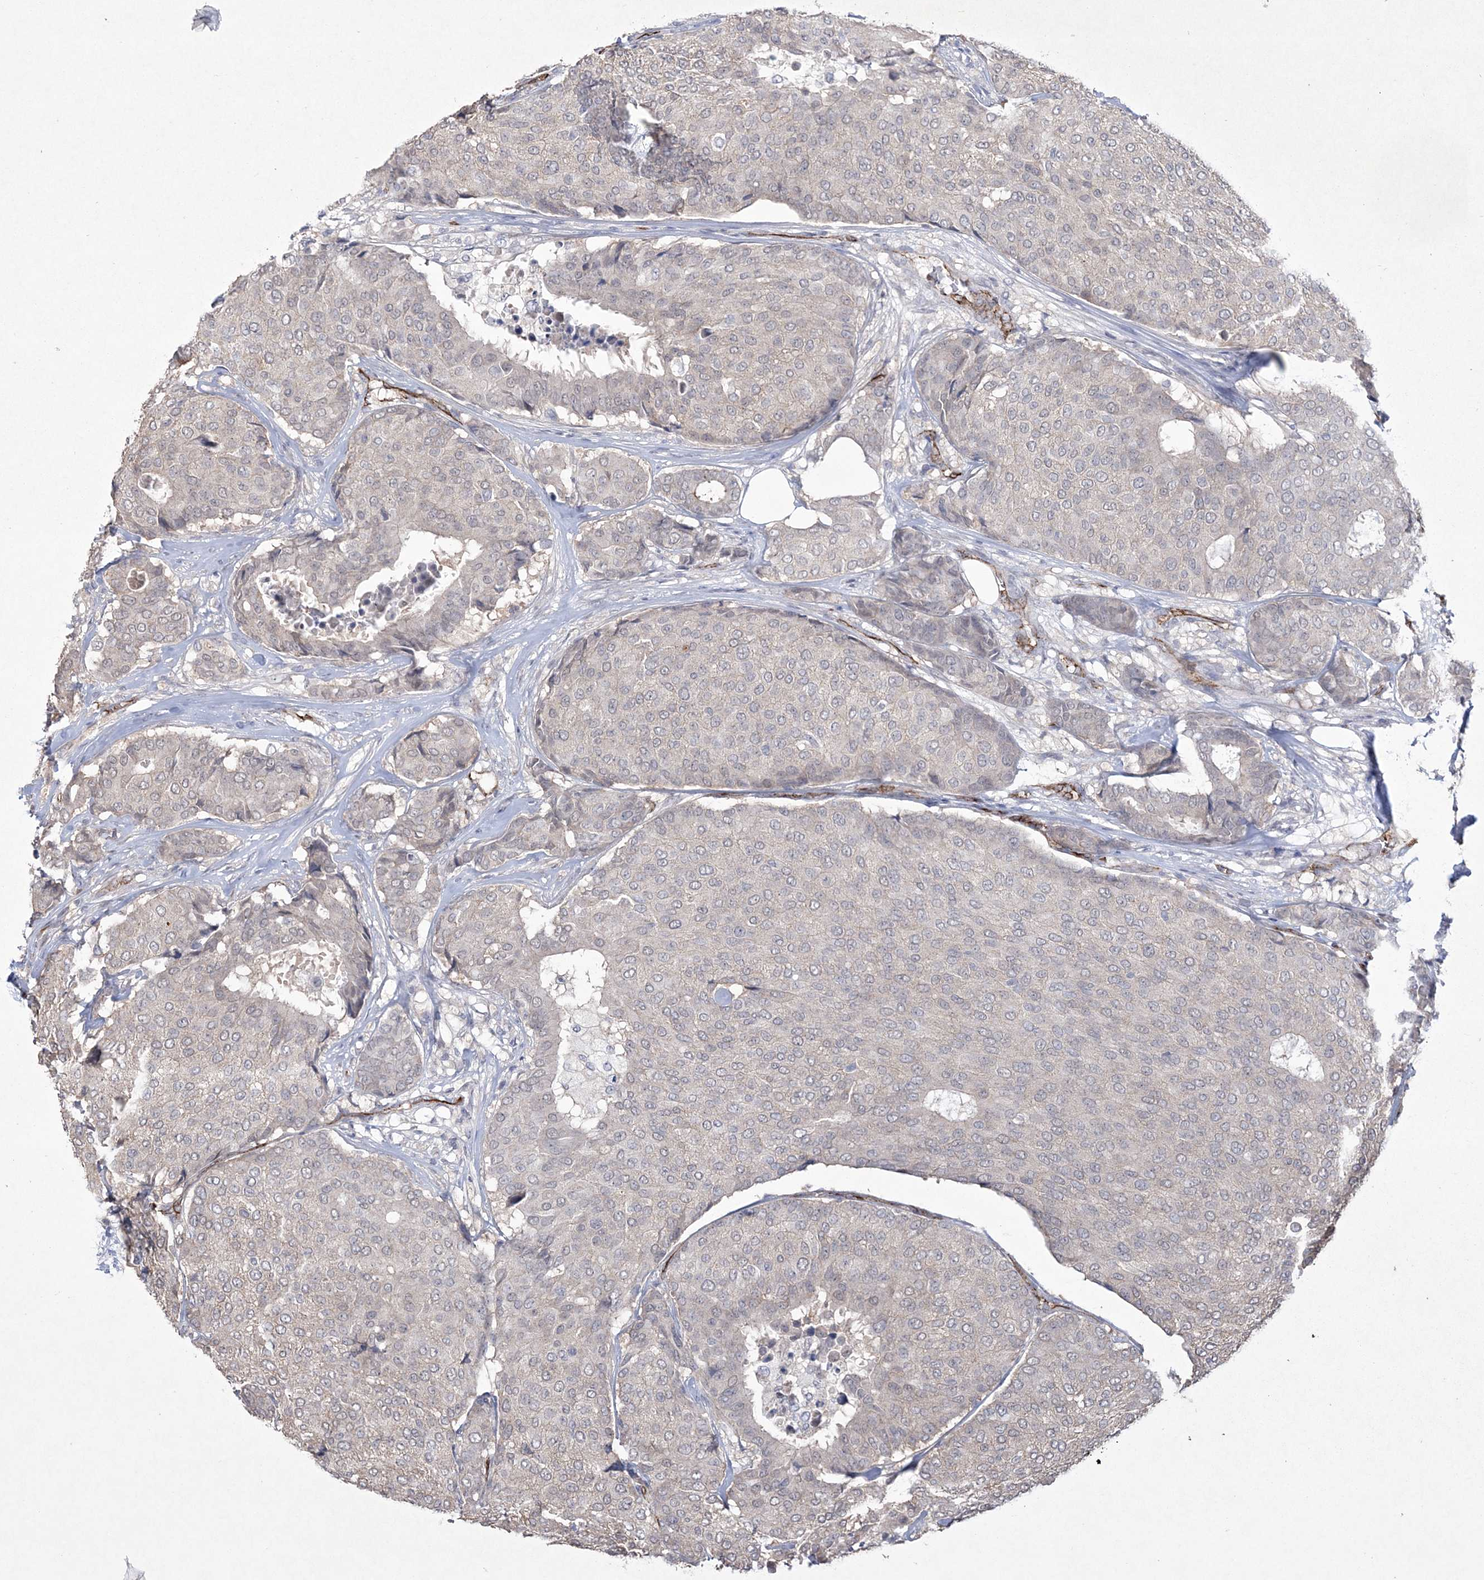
{"staining": {"intensity": "negative", "quantity": "none", "location": "none"}, "tissue": "breast cancer", "cell_type": "Tumor cells", "image_type": "cancer", "snomed": [{"axis": "morphology", "description": "Duct carcinoma"}, {"axis": "topography", "description": "Breast"}], "caption": "Micrograph shows no significant protein positivity in tumor cells of breast invasive ductal carcinoma. Nuclei are stained in blue.", "gene": "DPCD", "patient": {"sex": "female", "age": 75}}